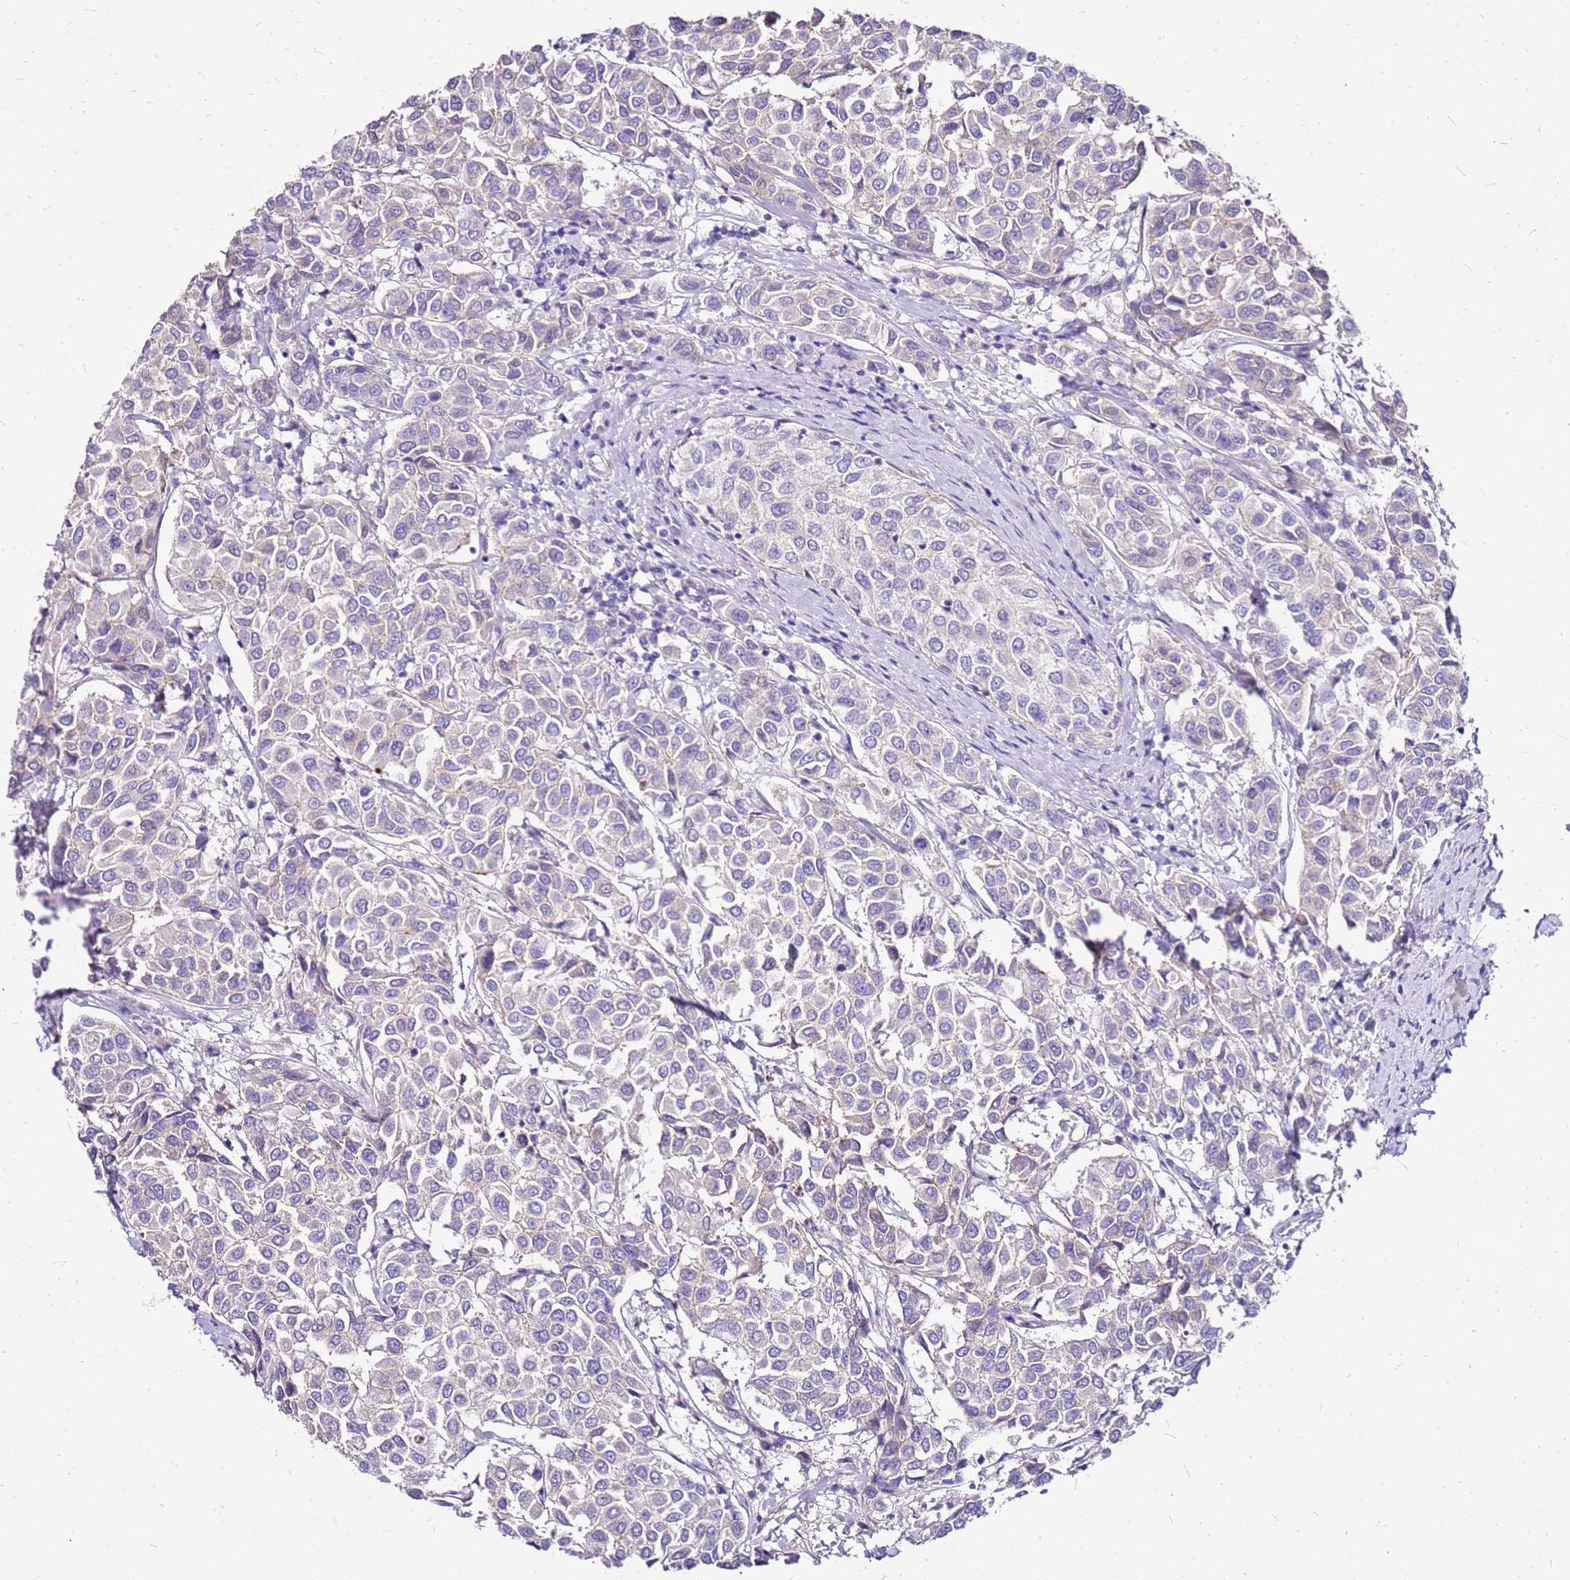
{"staining": {"intensity": "negative", "quantity": "none", "location": "none"}, "tissue": "breast cancer", "cell_type": "Tumor cells", "image_type": "cancer", "snomed": [{"axis": "morphology", "description": "Duct carcinoma"}, {"axis": "topography", "description": "Breast"}], "caption": "The micrograph exhibits no significant staining in tumor cells of breast cancer.", "gene": "DCDC2B", "patient": {"sex": "female", "age": 55}}